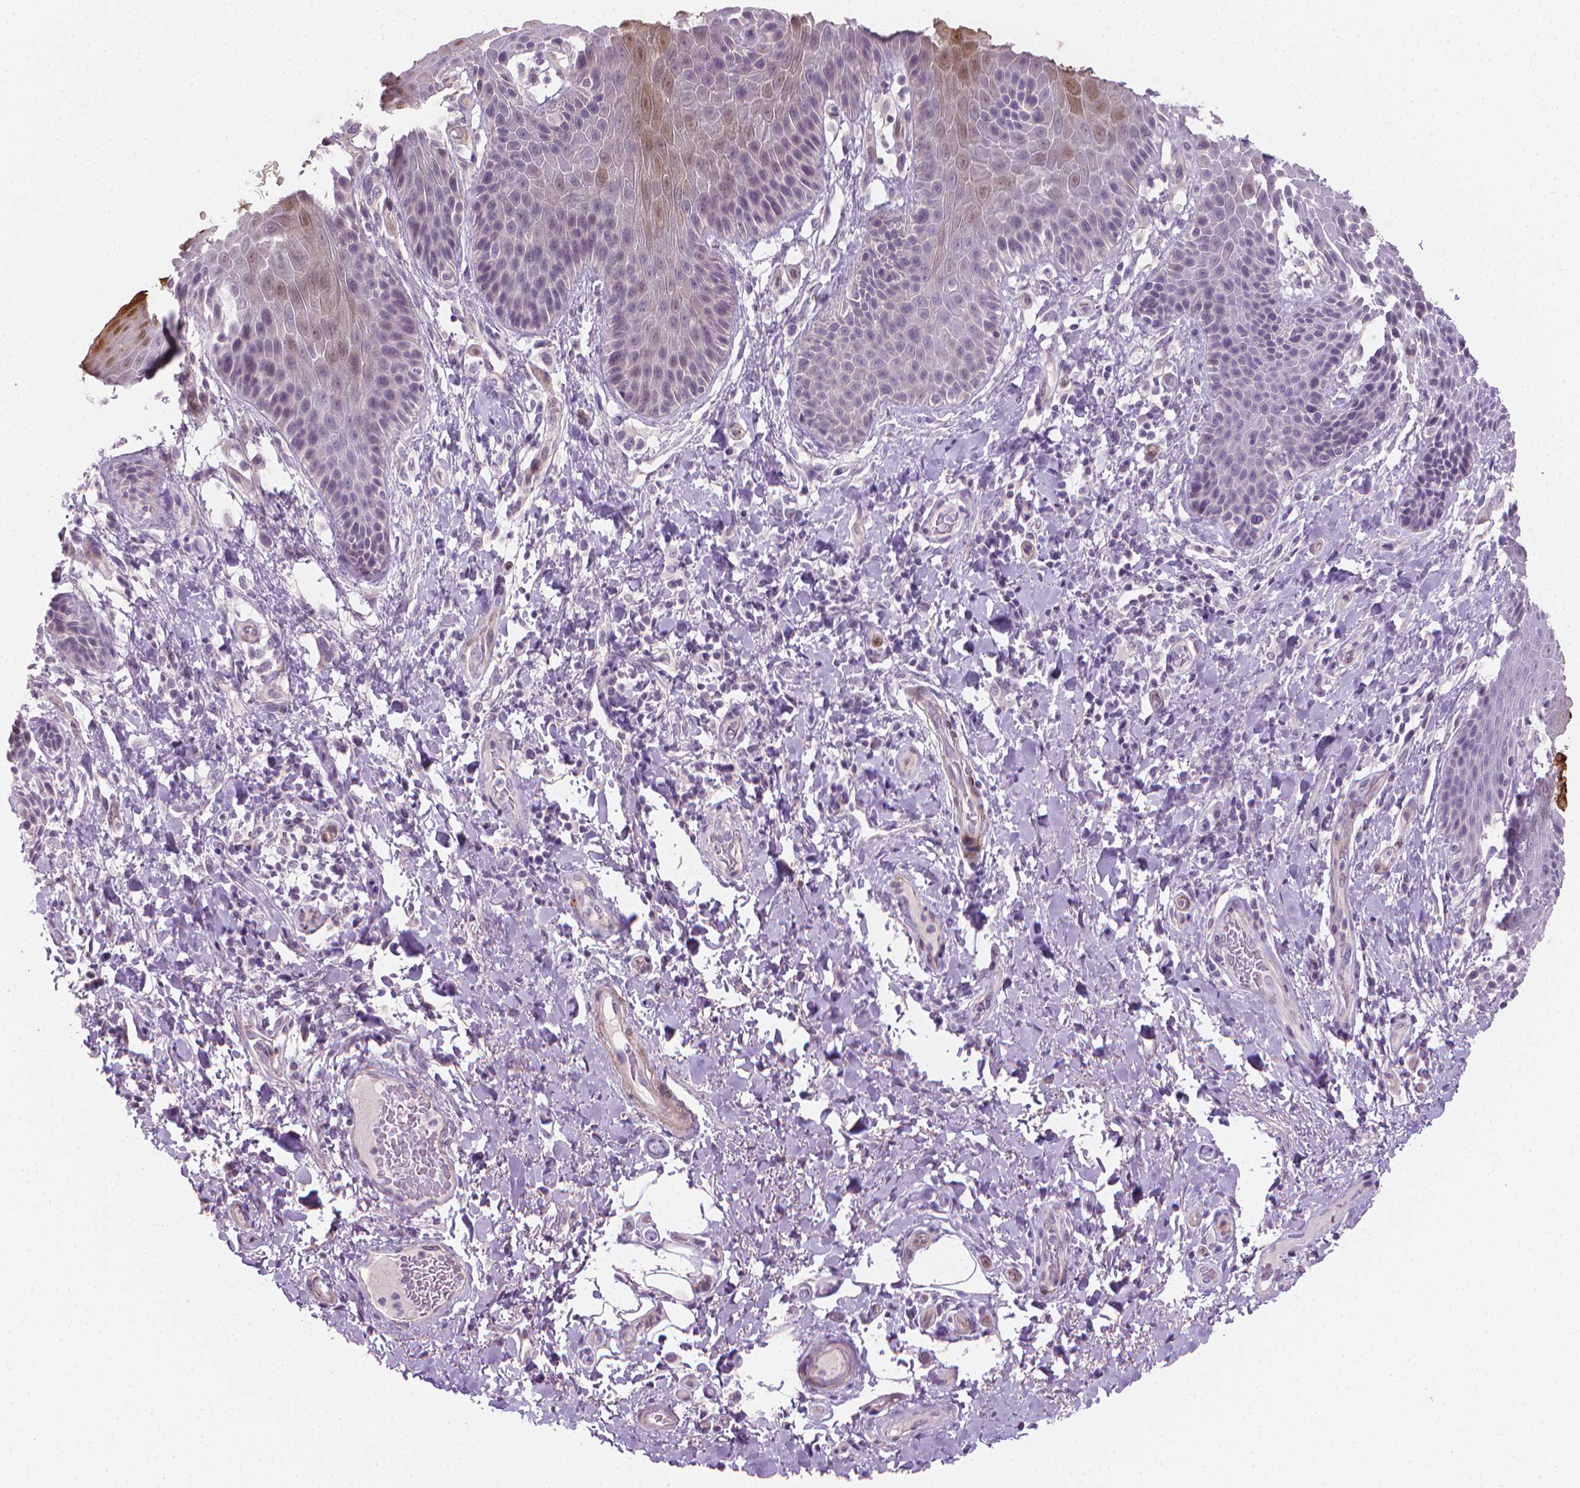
{"staining": {"intensity": "strong", "quantity": "<25%", "location": "cytoplasmic/membranous"}, "tissue": "skin", "cell_type": "Epidermal cells", "image_type": "normal", "snomed": [{"axis": "morphology", "description": "Normal tissue, NOS"}, {"axis": "topography", "description": "Anal"}, {"axis": "topography", "description": "Peripheral nerve tissue"}], "caption": "IHC of normal human skin shows medium levels of strong cytoplasmic/membranous expression in approximately <25% of epidermal cells.", "gene": "GSDMA", "patient": {"sex": "male", "age": 51}}